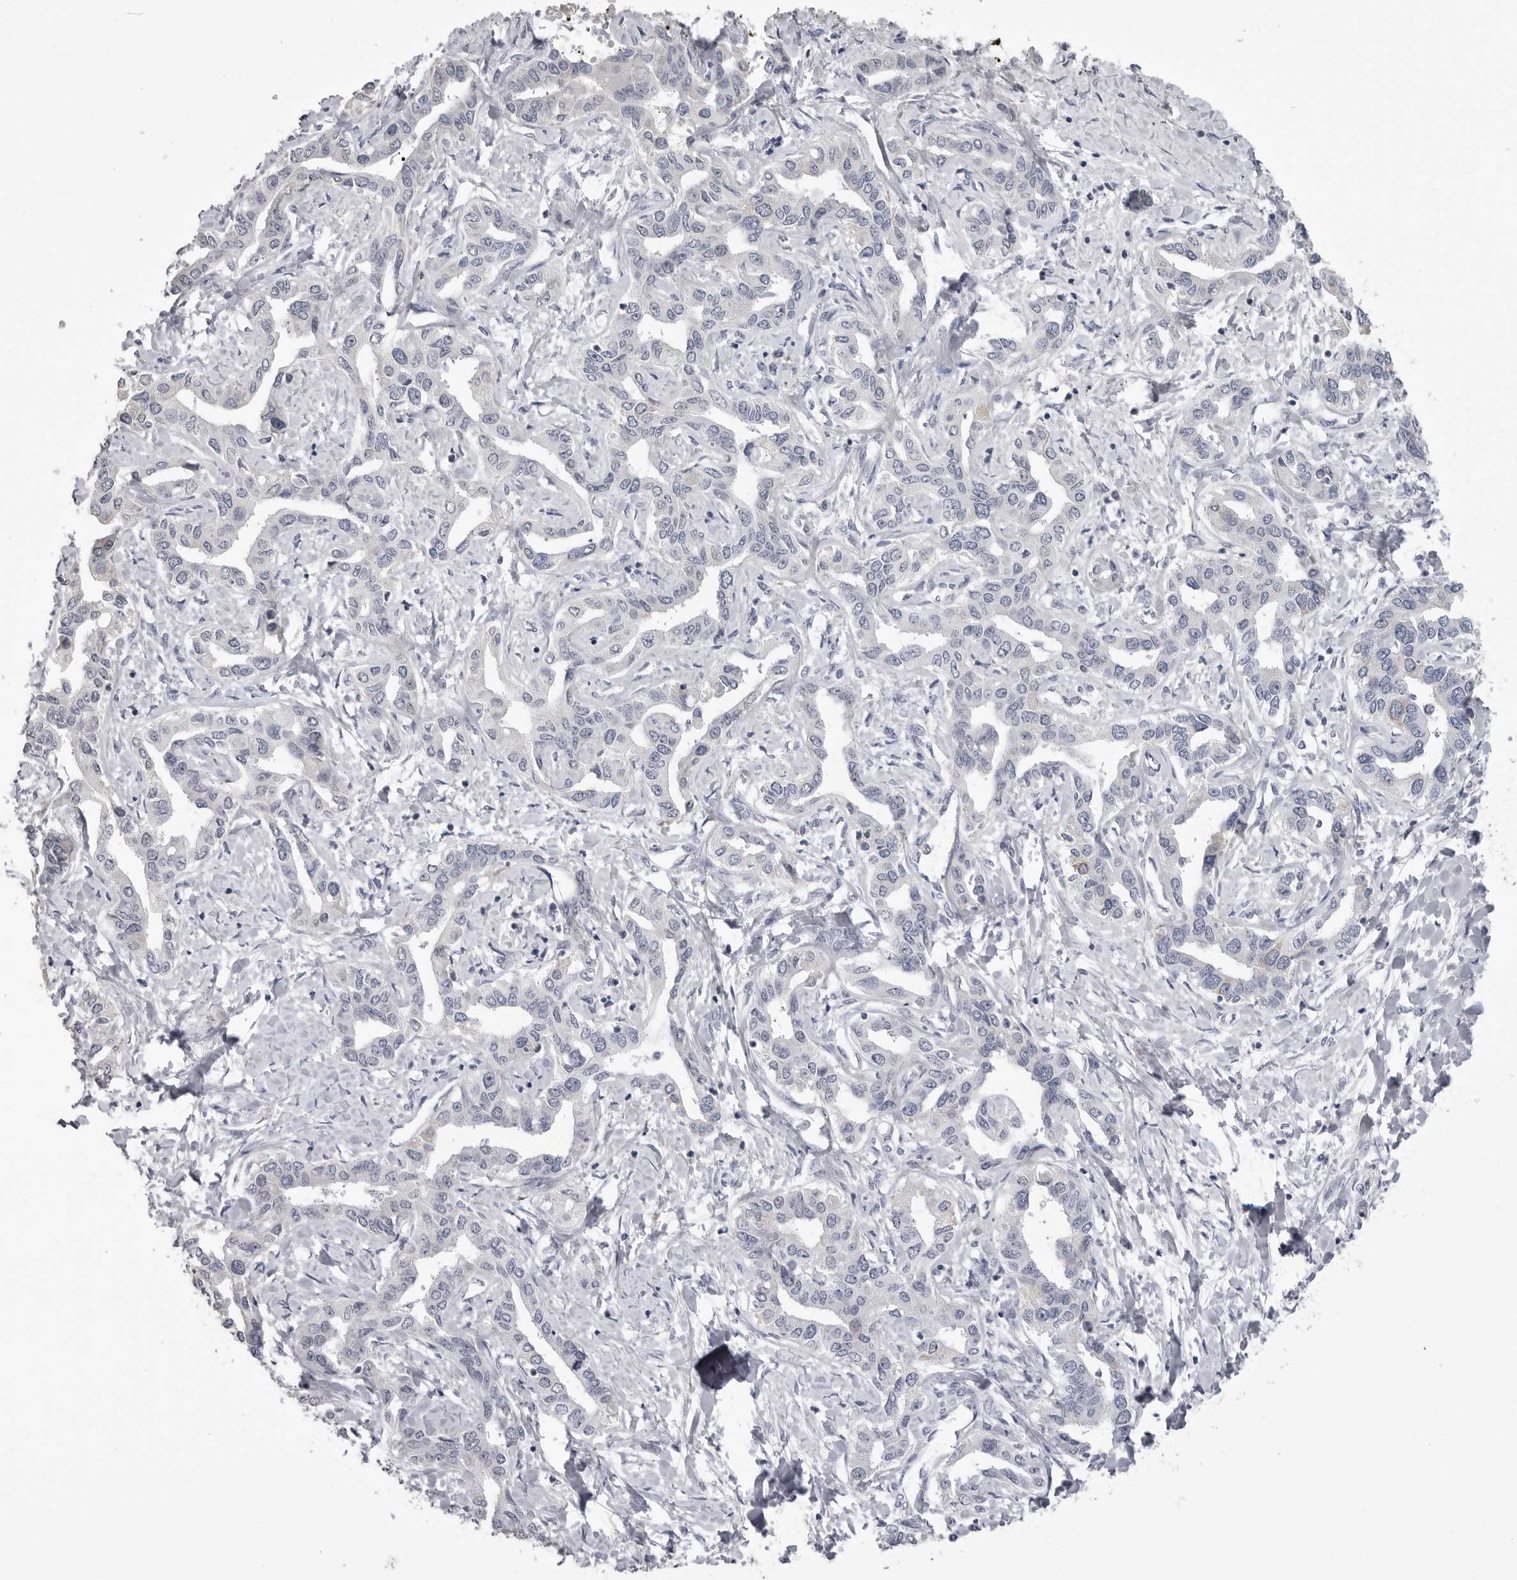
{"staining": {"intensity": "negative", "quantity": "none", "location": "none"}, "tissue": "liver cancer", "cell_type": "Tumor cells", "image_type": "cancer", "snomed": [{"axis": "morphology", "description": "Cholangiocarcinoma"}, {"axis": "topography", "description": "Liver"}], "caption": "The photomicrograph demonstrates no significant staining in tumor cells of cholangiocarcinoma (liver).", "gene": "GPN2", "patient": {"sex": "male", "age": 59}}